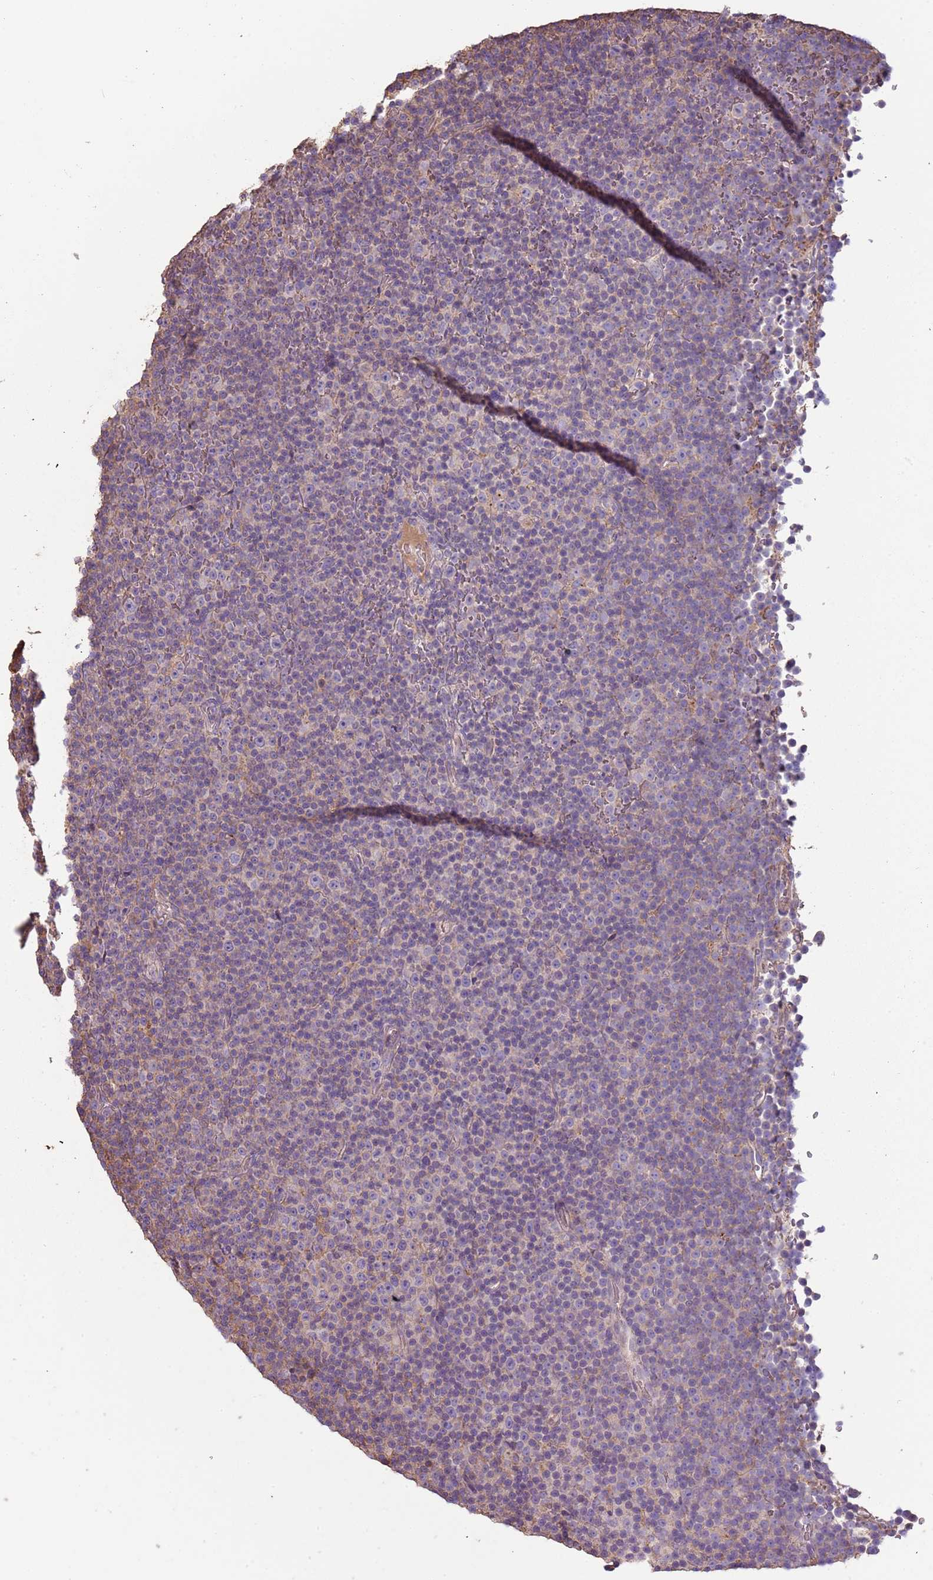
{"staining": {"intensity": "negative", "quantity": "none", "location": "none"}, "tissue": "lymphoma", "cell_type": "Tumor cells", "image_type": "cancer", "snomed": [{"axis": "morphology", "description": "Malignant lymphoma, non-Hodgkin's type, Low grade"}, {"axis": "topography", "description": "Lymph node"}], "caption": "The immunohistochemistry (IHC) image has no significant staining in tumor cells of lymphoma tissue.", "gene": "FECH", "patient": {"sex": "female", "age": 67}}